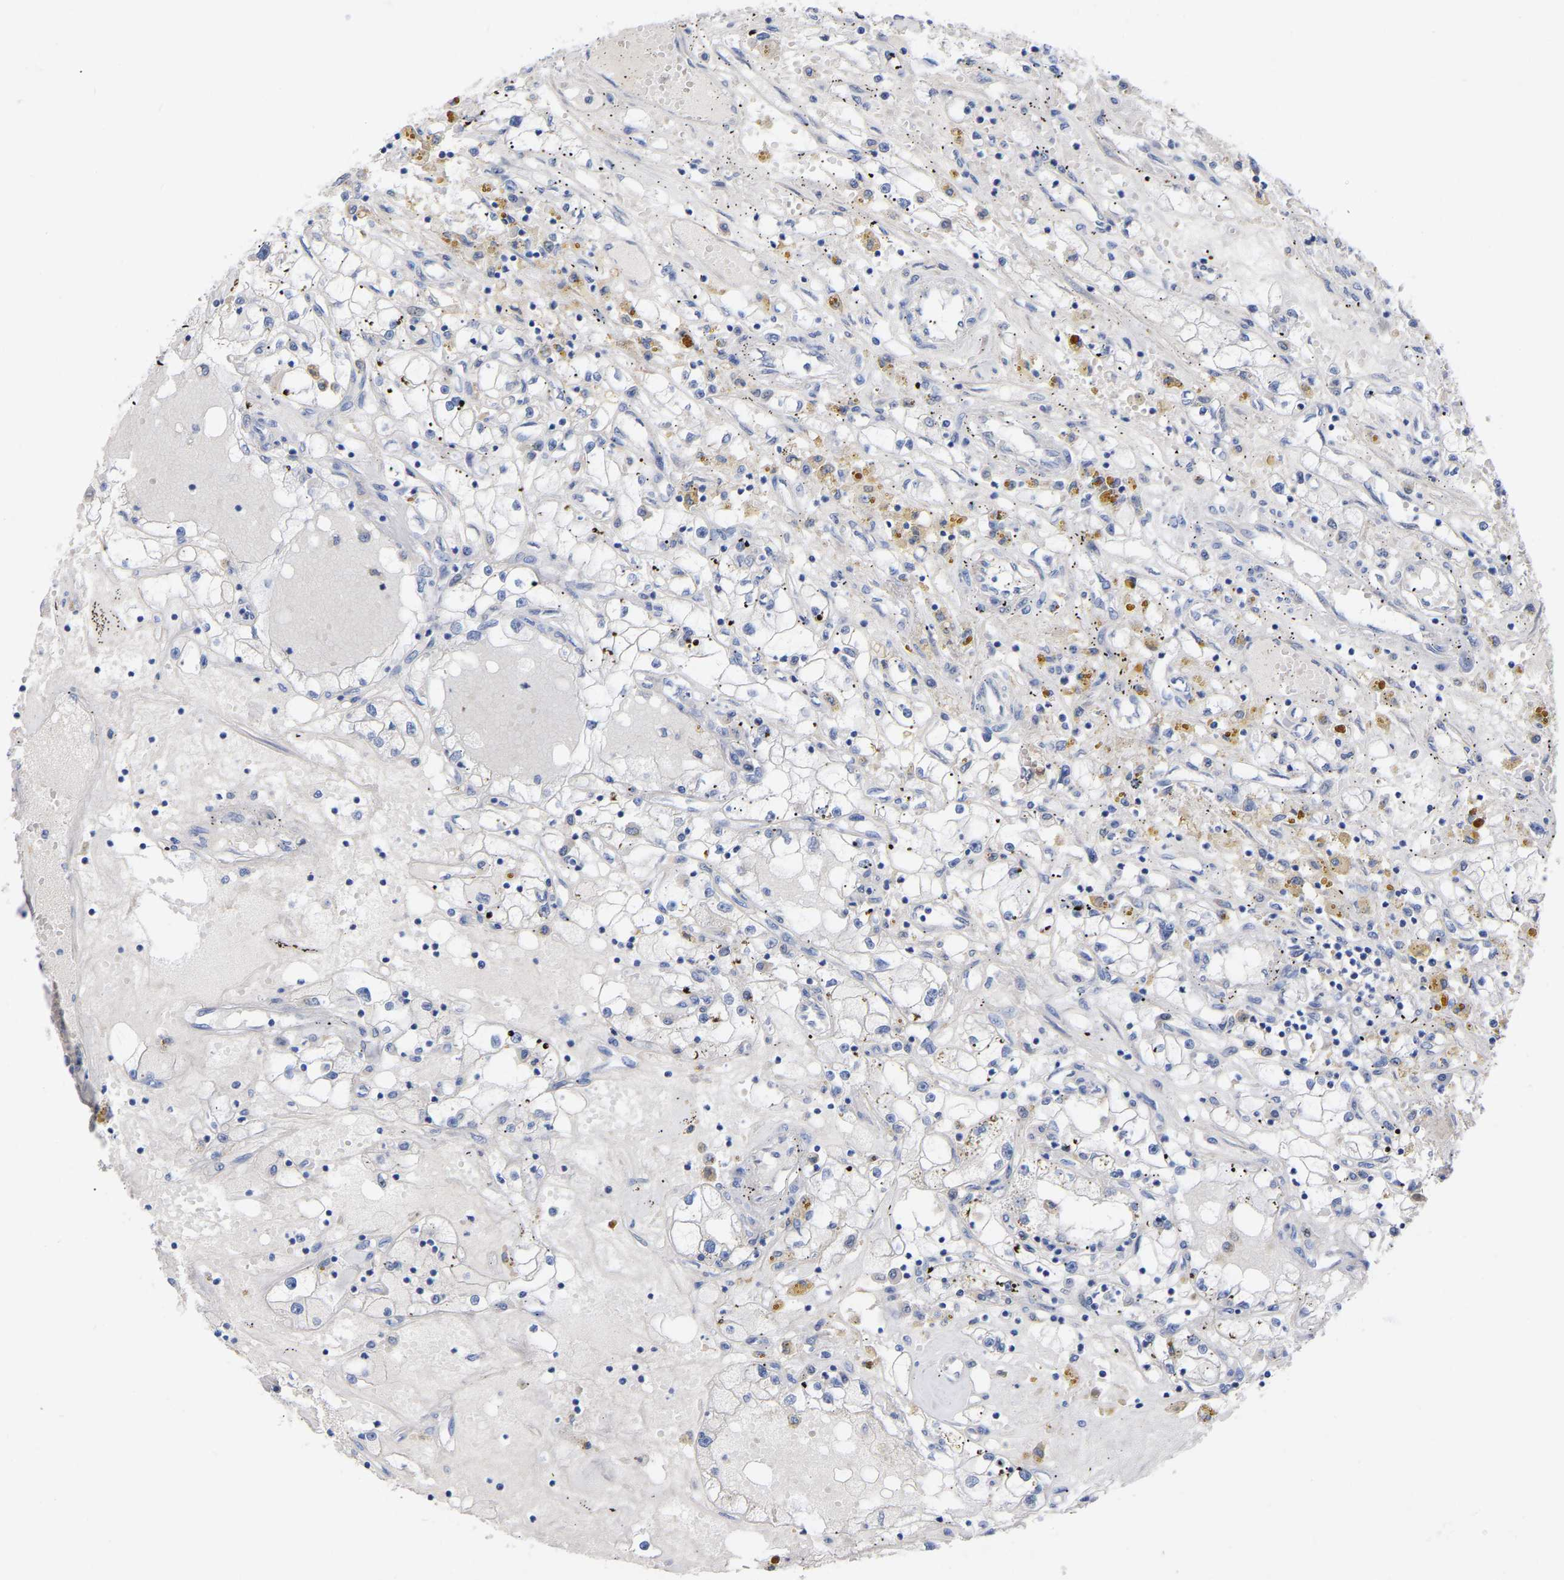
{"staining": {"intensity": "negative", "quantity": "none", "location": "none"}, "tissue": "renal cancer", "cell_type": "Tumor cells", "image_type": "cancer", "snomed": [{"axis": "morphology", "description": "Adenocarcinoma, NOS"}, {"axis": "topography", "description": "Kidney"}], "caption": "An immunohistochemistry photomicrograph of renal cancer (adenocarcinoma) is shown. There is no staining in tumor cells of renal cancer (adenocarcinoma). (DAB immunohistochemistry (IHC) visualized using brightfield microscopy, high magnification).", "gene": "HAPLN1", "patient": {"sex": "male", "age": 56}}